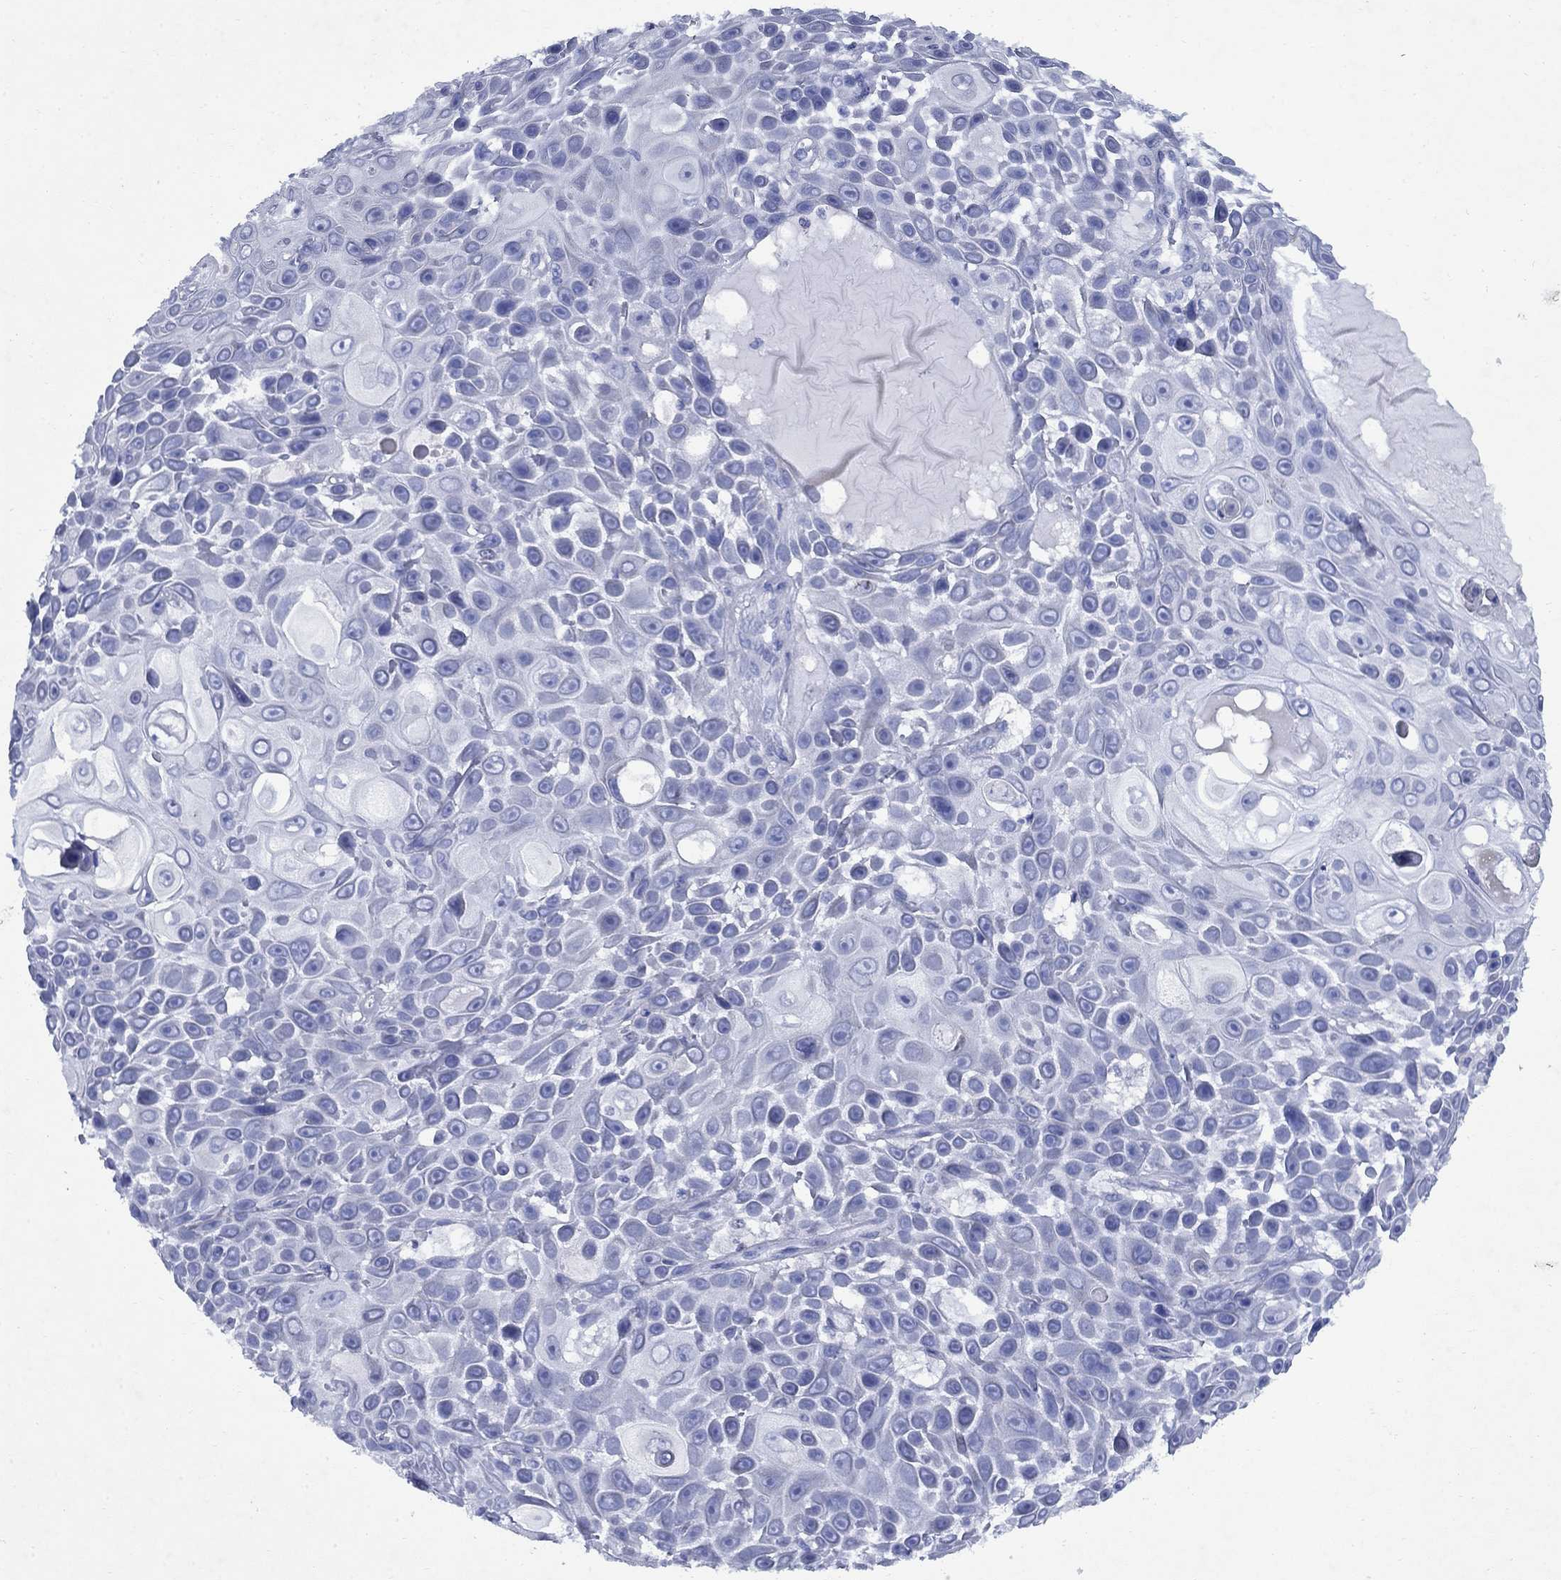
{"staining": {"intensity": "negative", "quantity": "none", "location": "none"}, "tissue": "skin cancer", "cell_type": "Tumor cells", "image_type": "cancer", "snomed": [{"axis": "morphology", "description": "Squamous cell carcinoma, NOS"}, {"axis": "topography", "description": "Skin"}], "caption": "A photomicrograph of skin cancer (squamous cell carcinoma) stained for a protein reveals no brown staining in tumor cells. (DAB immunohistochemistry (IHC) with hematoxylin counter stain).", "gene": "STAB2", "patient": {"sex": "male", "age": 82}}